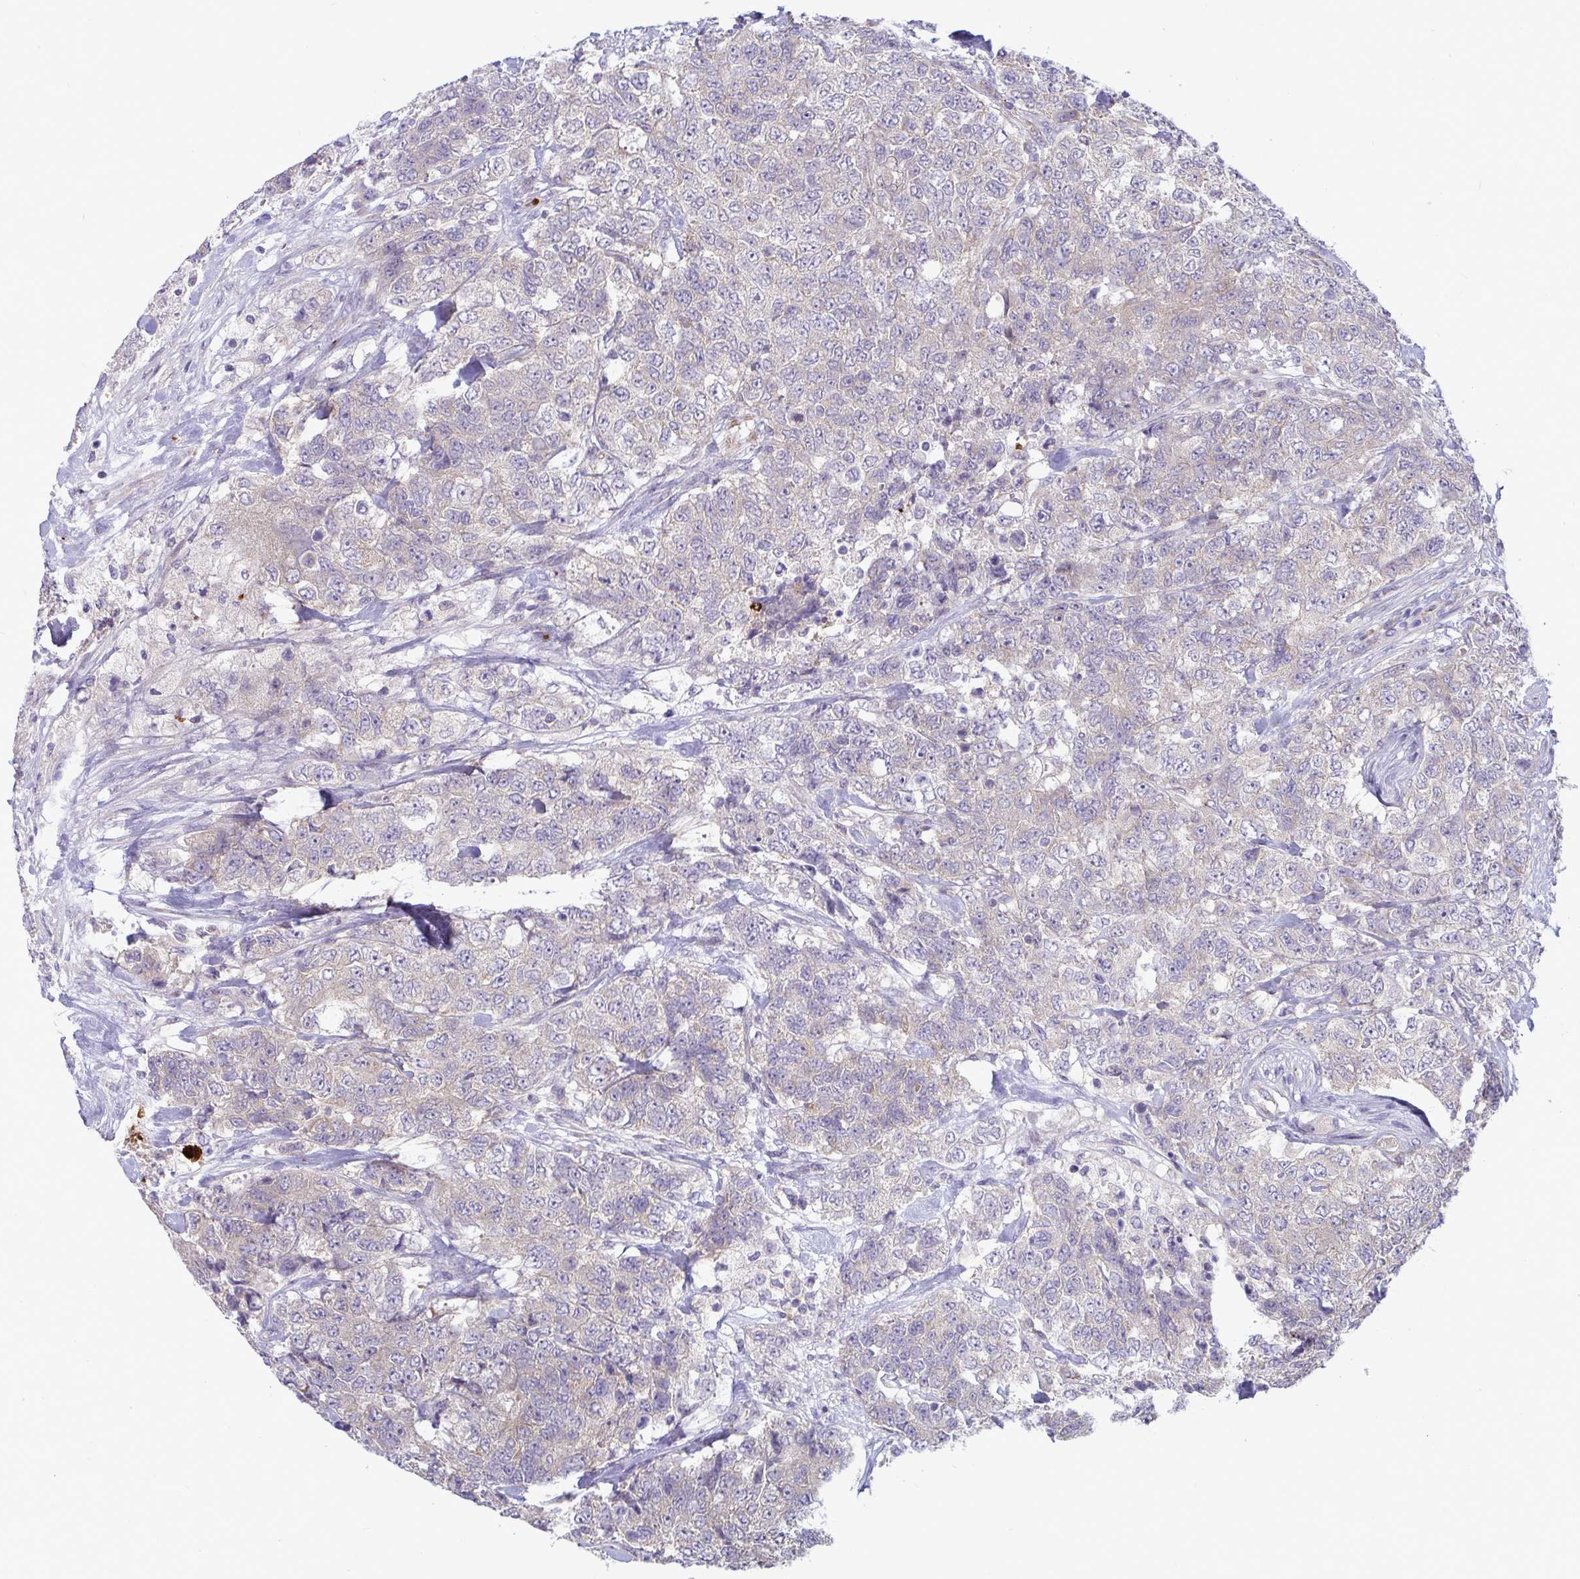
{"staining": {"intensity": "negative", "quantity": "none", "location": "none"}, "tissue": "urothelial cancer", "cell_type": "Tumor cells", "image_type": "cancer", "snomed": [{"axis": "morphology", "description": "Urothelial carcinoma, High grade"}, {"axis": "topography", "description": "Urinary bladder"}], "caption": "Protein analysis of high-grade urothelial carcinoma exhibits no significant expression in tumor cells. (Immunohistochemistry (ihc), brightfield microscopy, high magnification).", "gene": "IL37", "patient": {"sex": "female", "age": 78}}